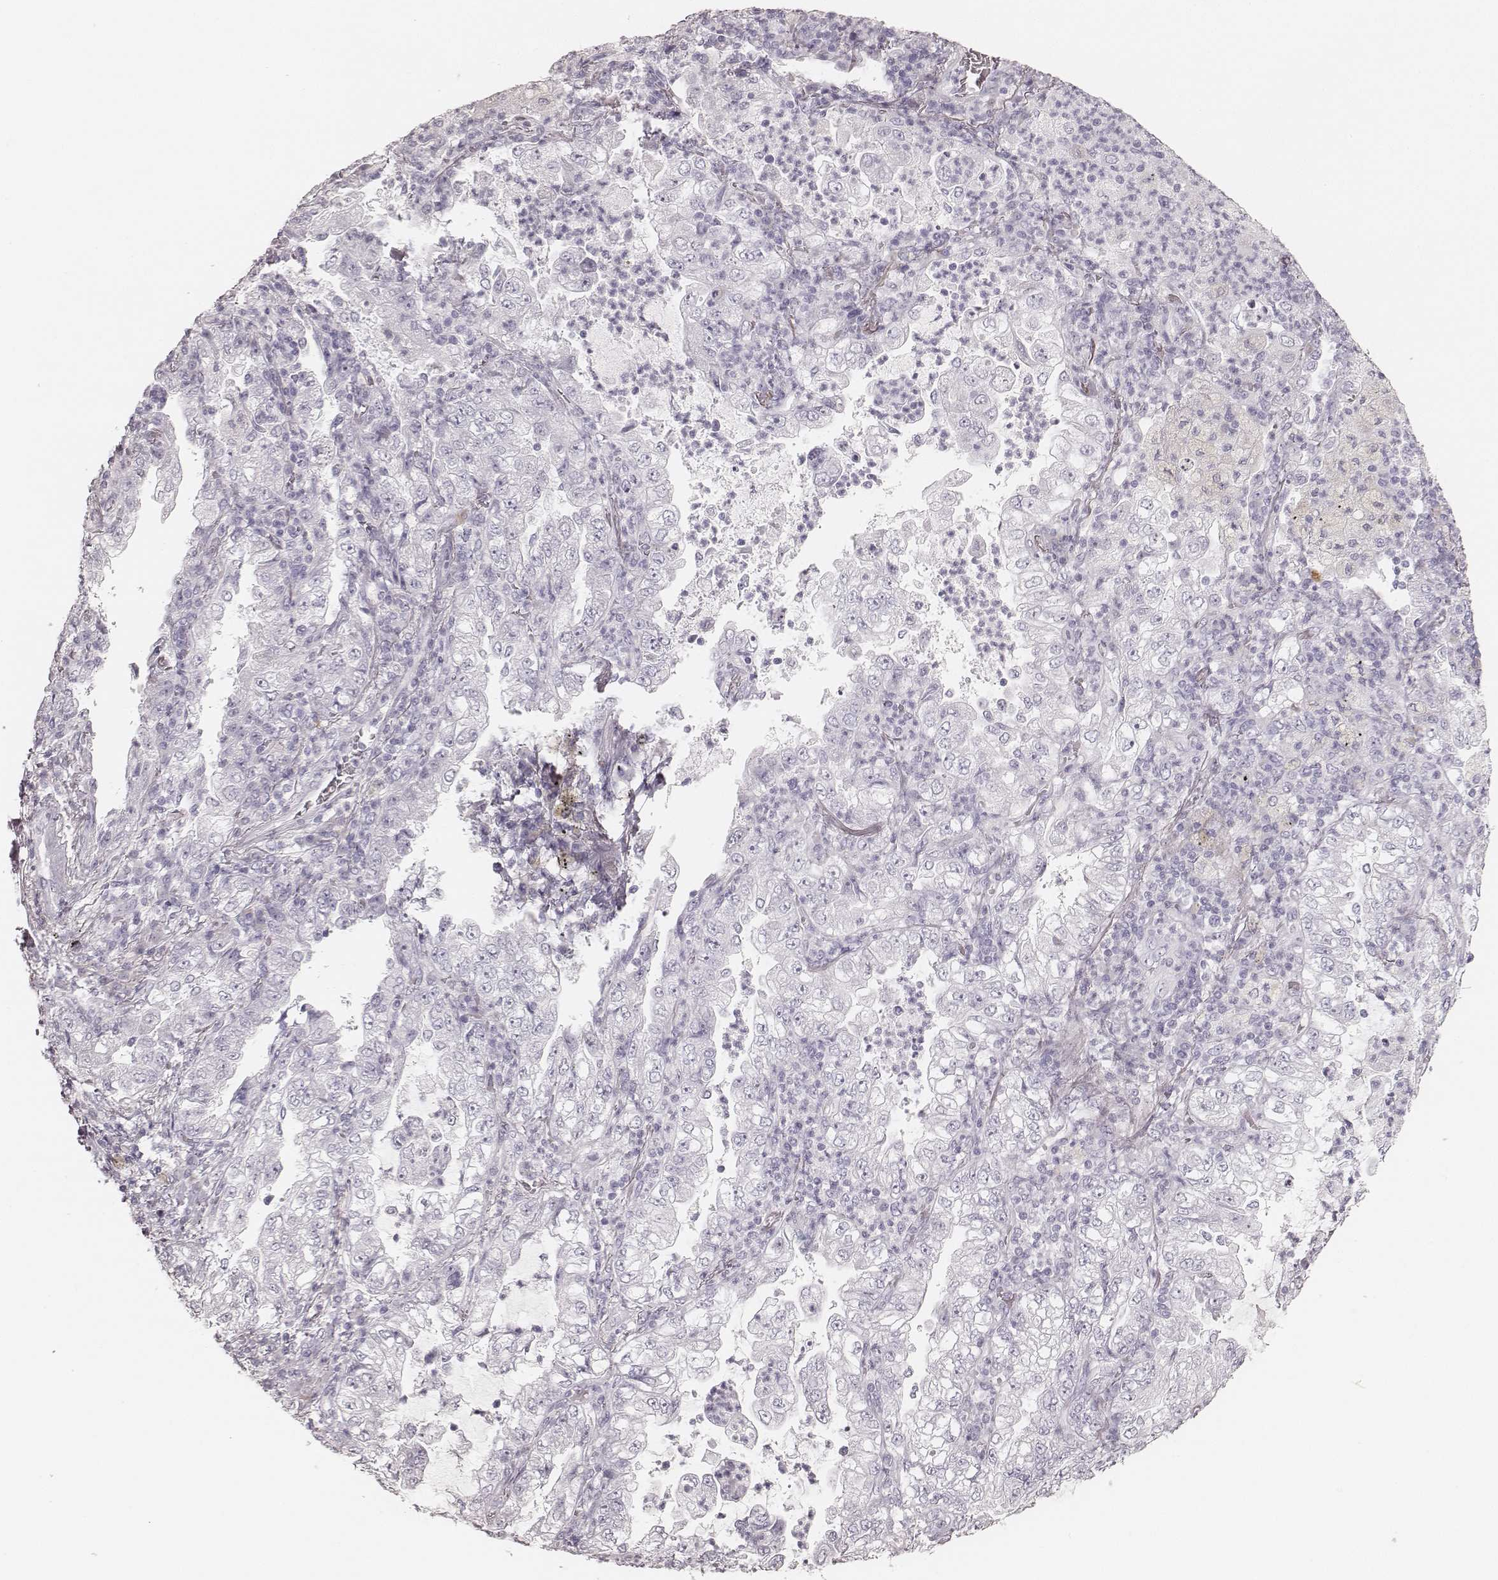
{"staining": {"intensity": "negative", "quantity": "none", "location": "none"}, "tissue": "lung cancer", "cell_type": "Tumor cells", "image_type": "cancer", "snomed": [{"axis": "morphology", "description": "Adenocarcinoma, NOS"}, {"axis": "topography", "description": "Lung"}], "caption": "IHC photomicrograph of lung cancer (adenocarcinoma) stained for a protein (brown), which exhibits no staining in tumor cells.", "gene": "KRT82", "patient": {"sex": "female", "age": 73}}